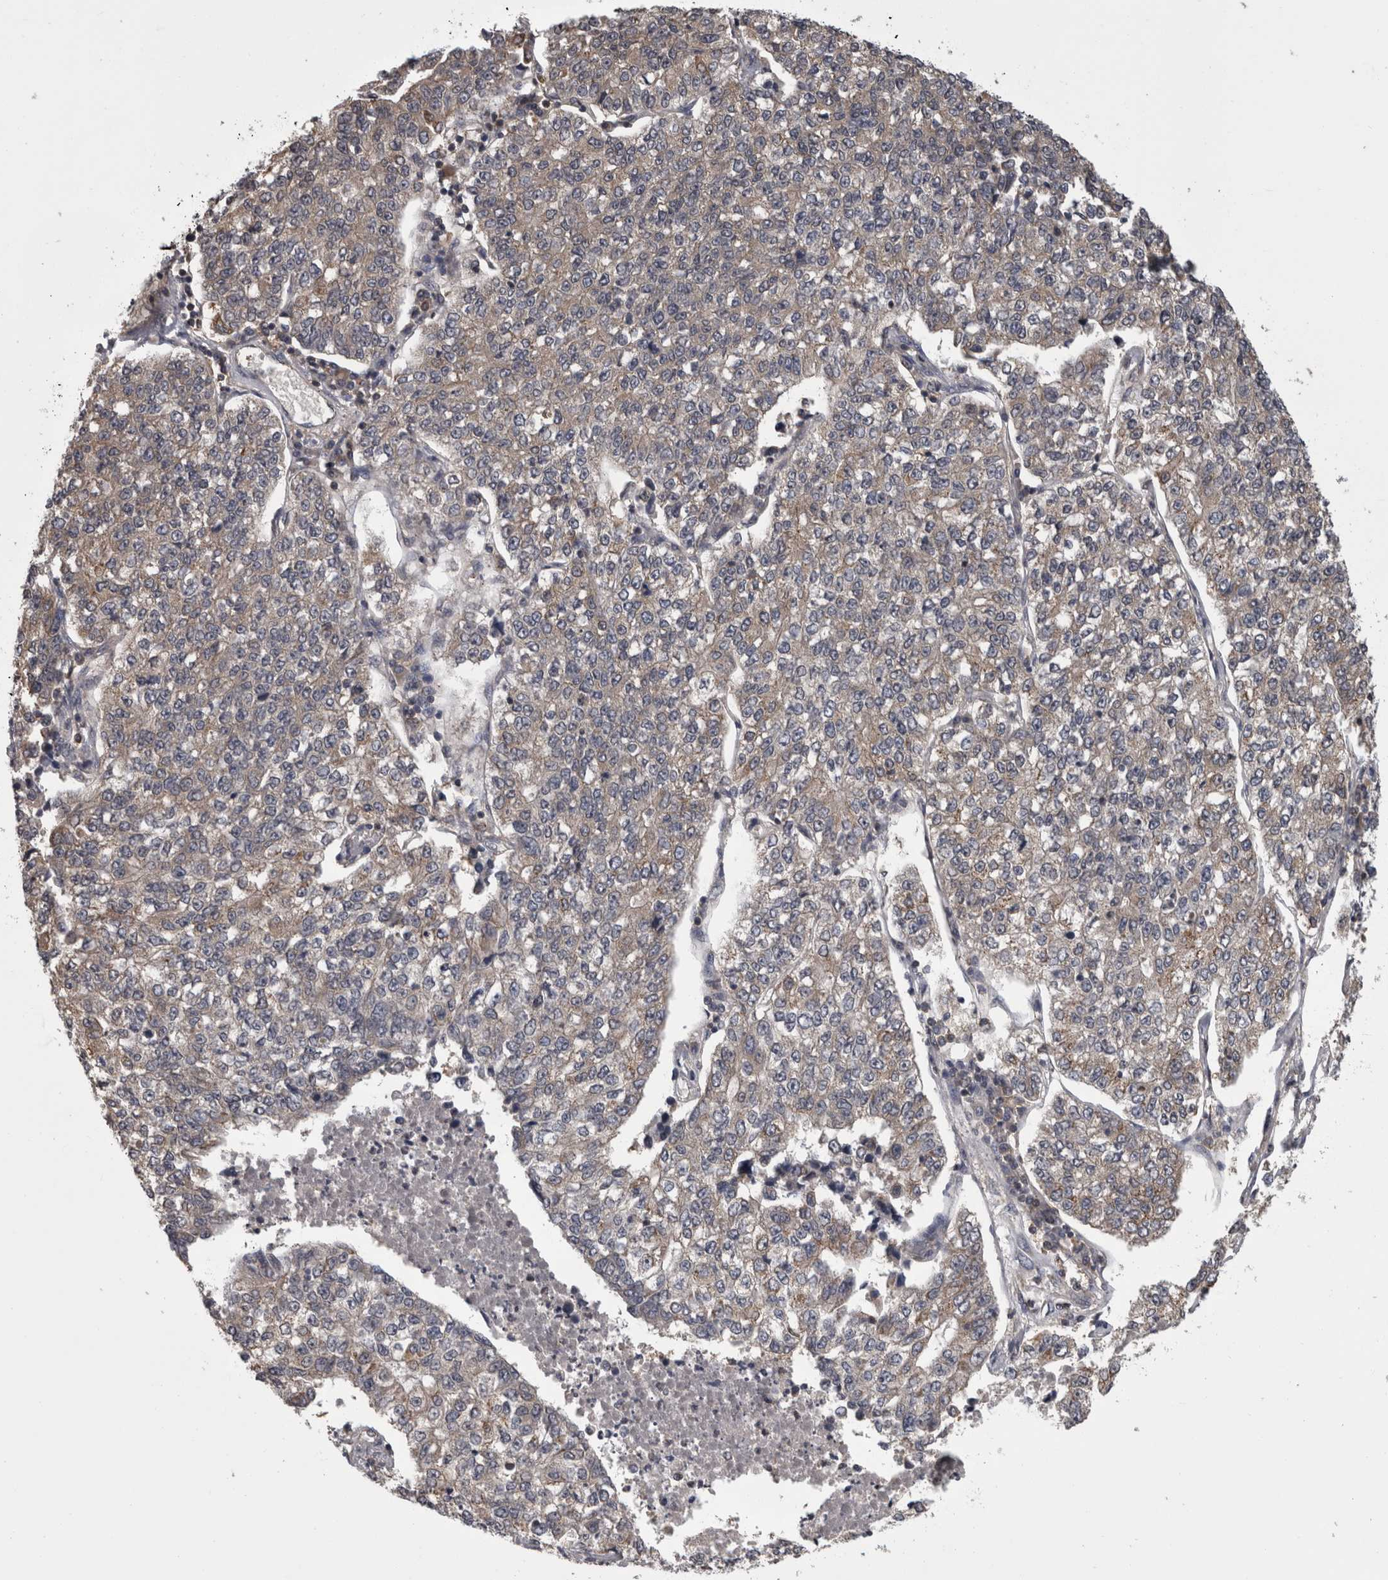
{"staining": {"intensity": "weak", "quantity": "25%-75%", "location": "cytoplasmic/membranous"}, "tissue": "lung cancer", "cell_type": "Tumor cells", "image_type": "cancer", "snomed": [{"axis": "morphology", "description": "Adenocarcinoma, NOS"}, {"axis": "topography", "description": "Lung"}], "caption": "This photomicrograph shows immunohistochemistry staining of human lung adenocarcinoma, with low weak cytoplasmic/membranous expression in about 25%-75% of tumor cells.", "gene": "APRT", "patient": {"sex": "male", "age": 49}}